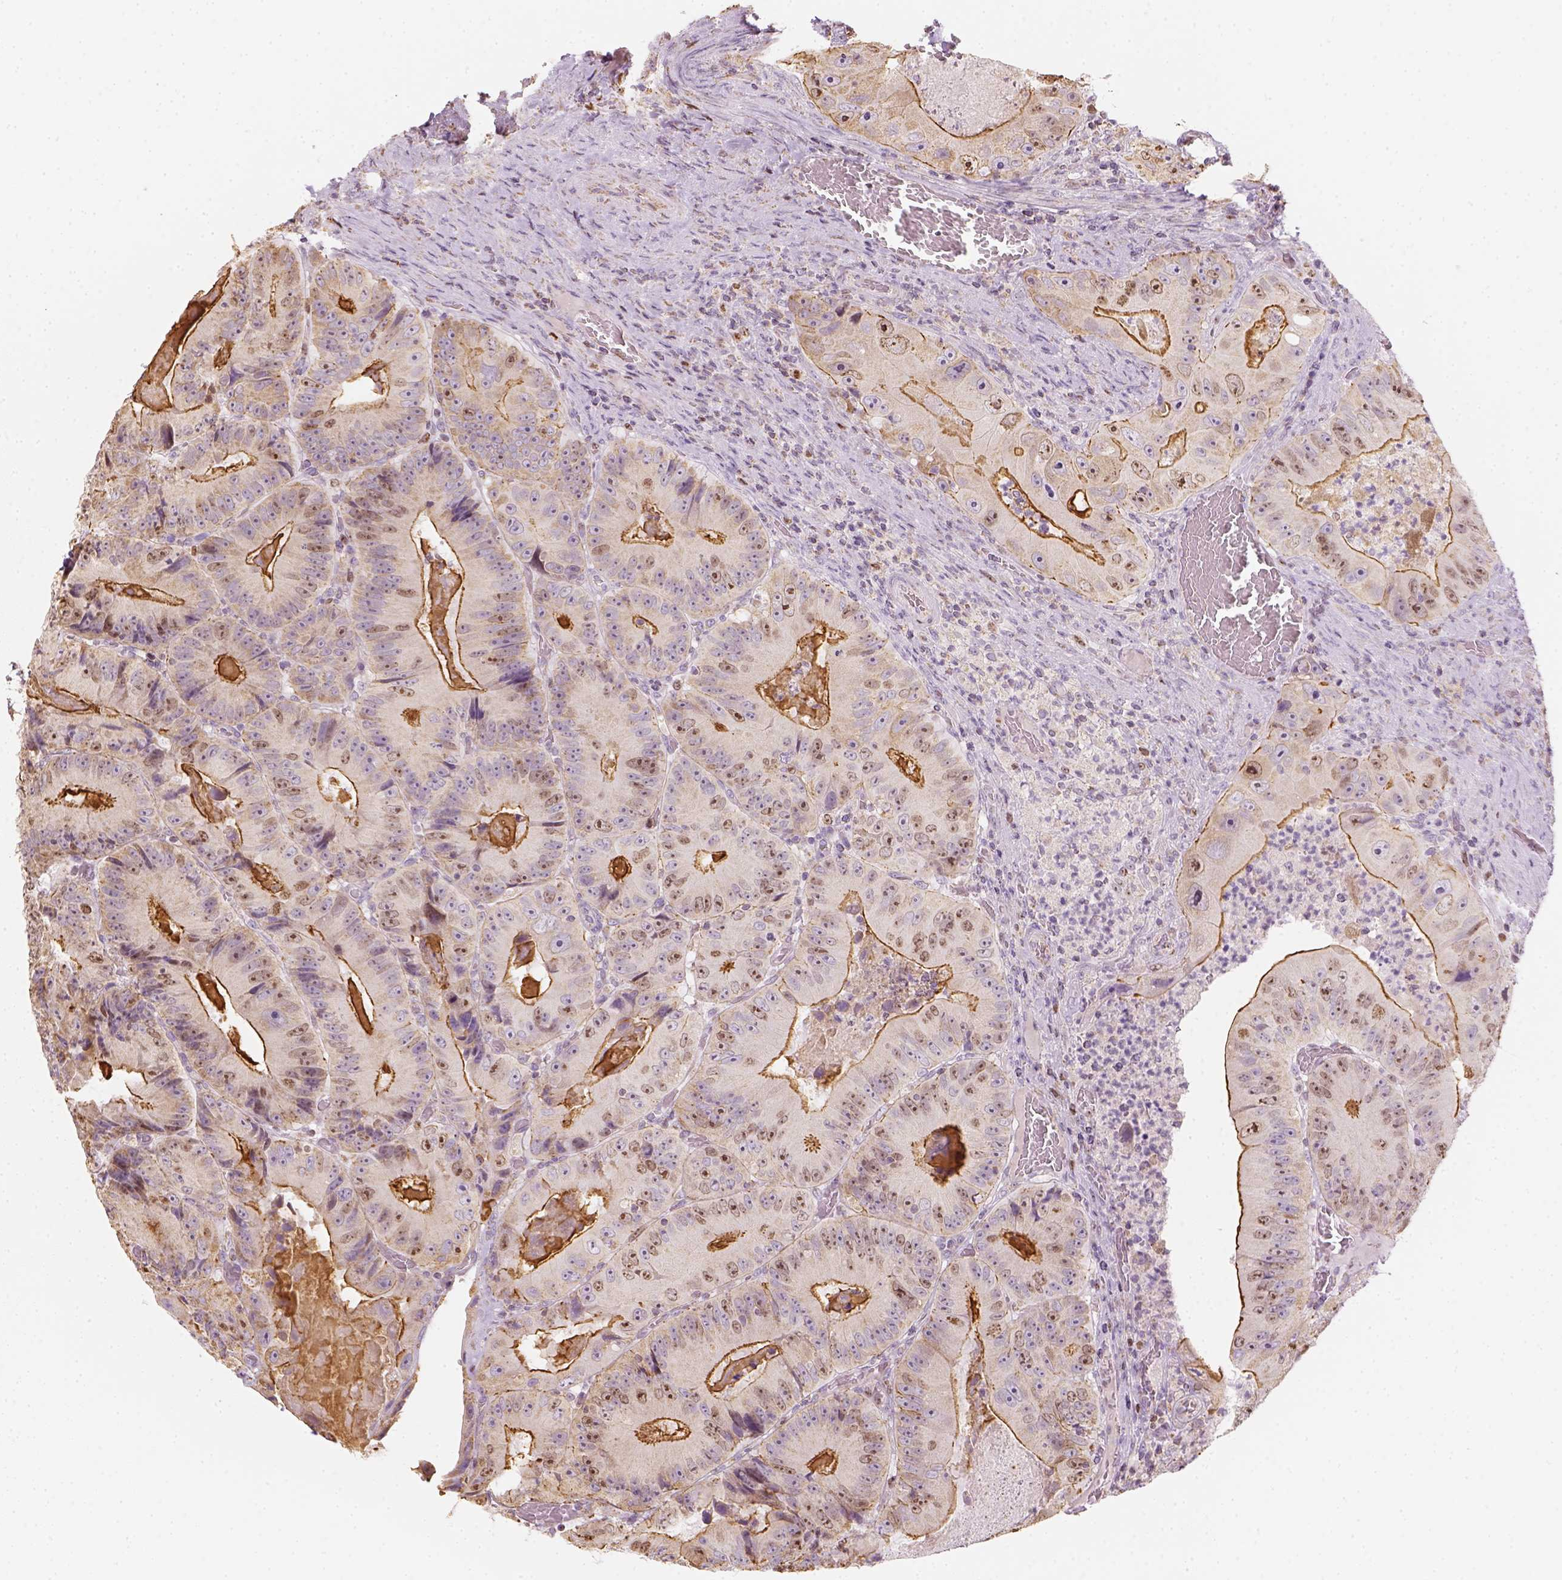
{"staining": {"intensity": "moderate", "quantity": "<25%", "location": "cytoplasmic/membranous"}, "tissue": "colorectal cancer", "cell_type": "Tumor cells", "image_type": "cancer", "snomed": [{"axis": "morphology", "description": "Adenocarcinoma, NOS"}, {"axis": "topography", "description": "Colon"}], "caption": "Immunohistochemical staining of human colorectal cancer (adenocarcinoma) reveals low levels of moderate cytoplasmic/membranous protein expression in about <25% of tumor cells.", "gene": "LCA5", "patient": {"sex": "female", "age": 86}}